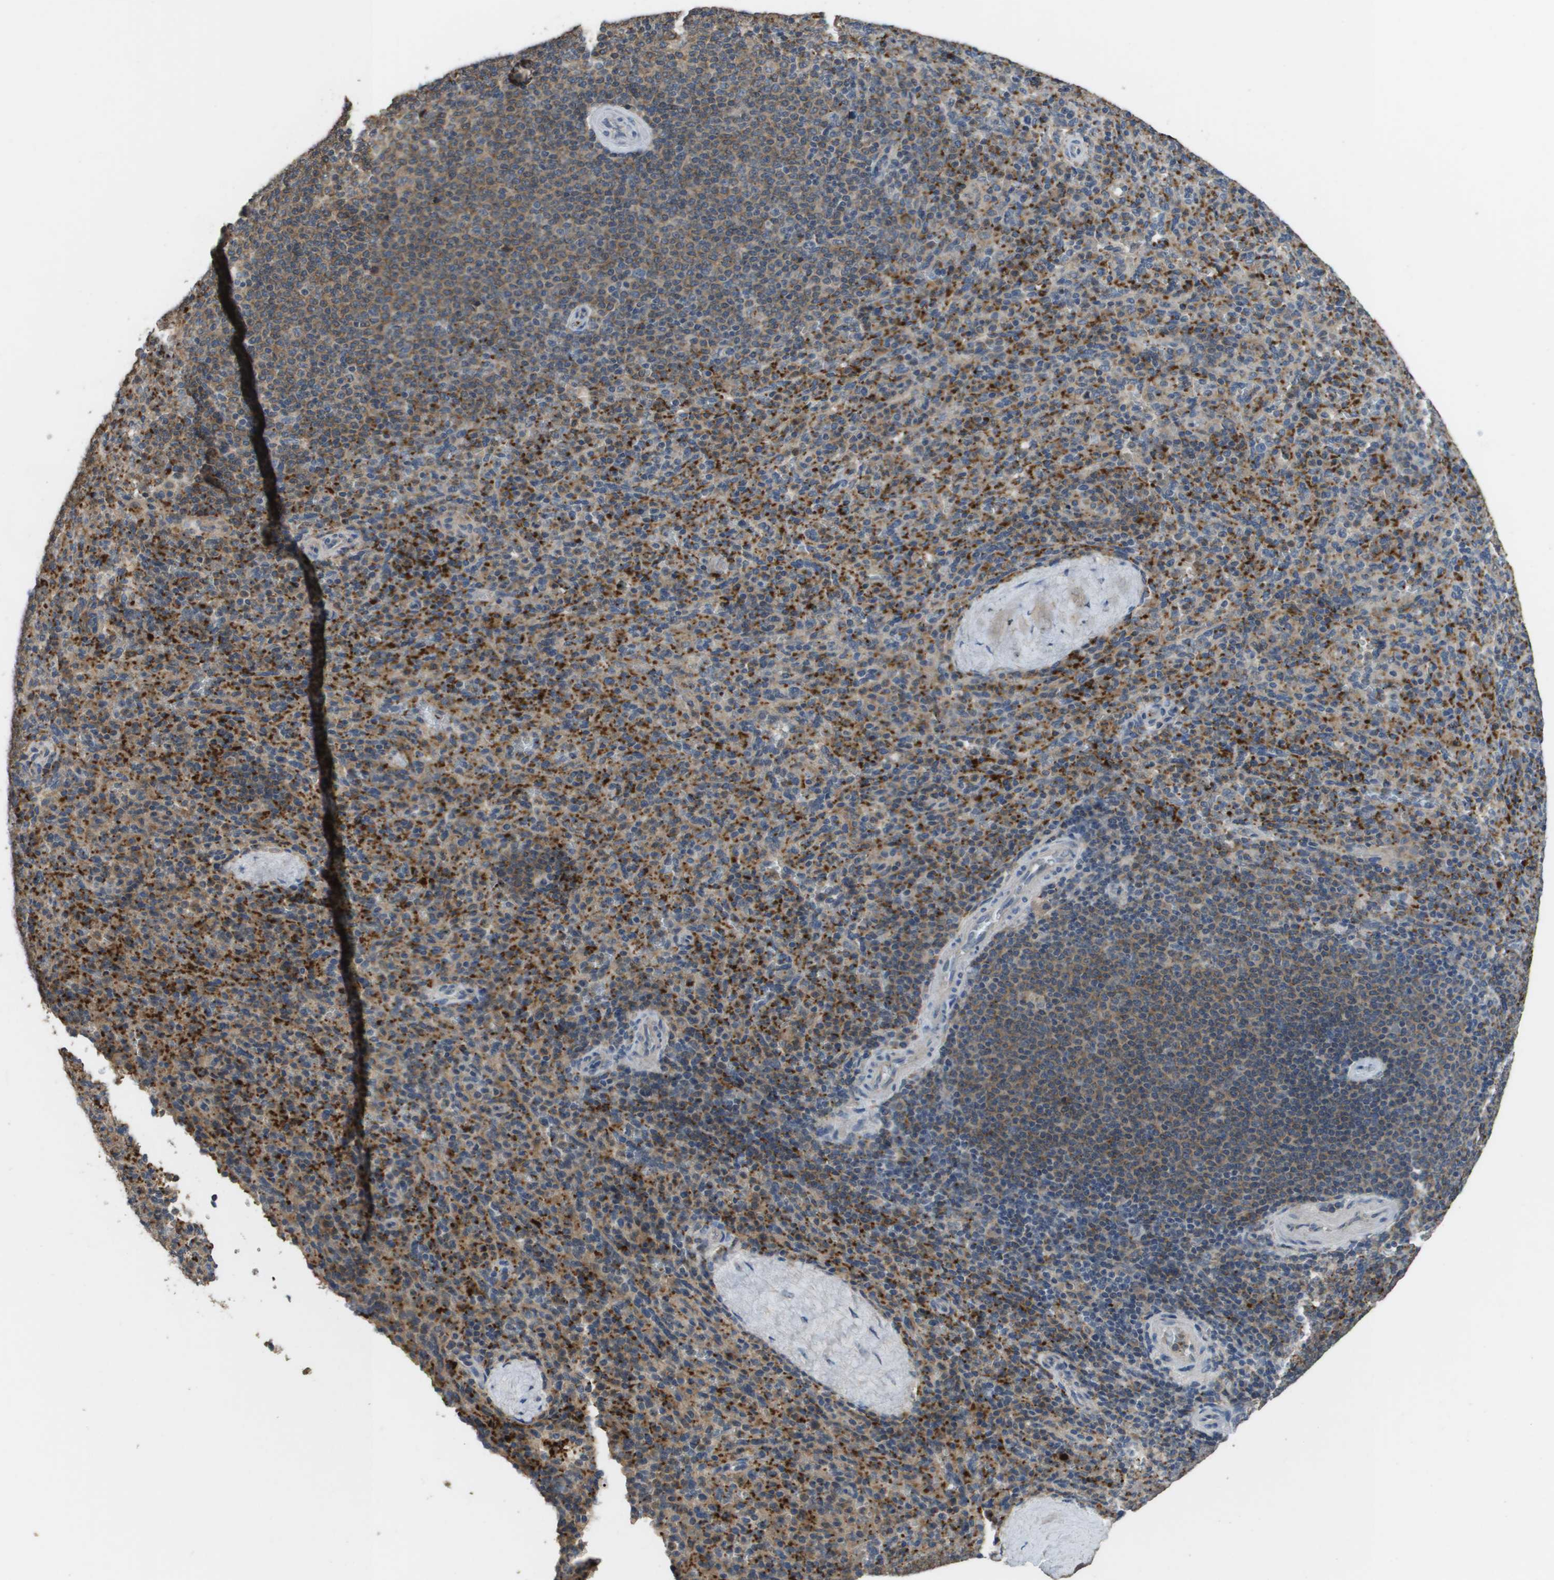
{"staining": {"intensity": "strong", "quantity": ">75%", "location": "cytoplasmic/membranous"}, "tissue": "spleen", "cell_type": "Cells in red pulp", "image_type": "normal", "snomed": [{"axis": "morphology", "description": "Normal tissue, NOS"}, {"axis": "topography", "description": "Spleen"}], "caption": "DAB immunohistochemical staining of unremarkable human spleen exhibits strong cytoplasmic/membranous protein staining in approximately >75% of cells in red pulp.", "gene": "RAB27B", "patient": {"sex": "male", "age": 36}}